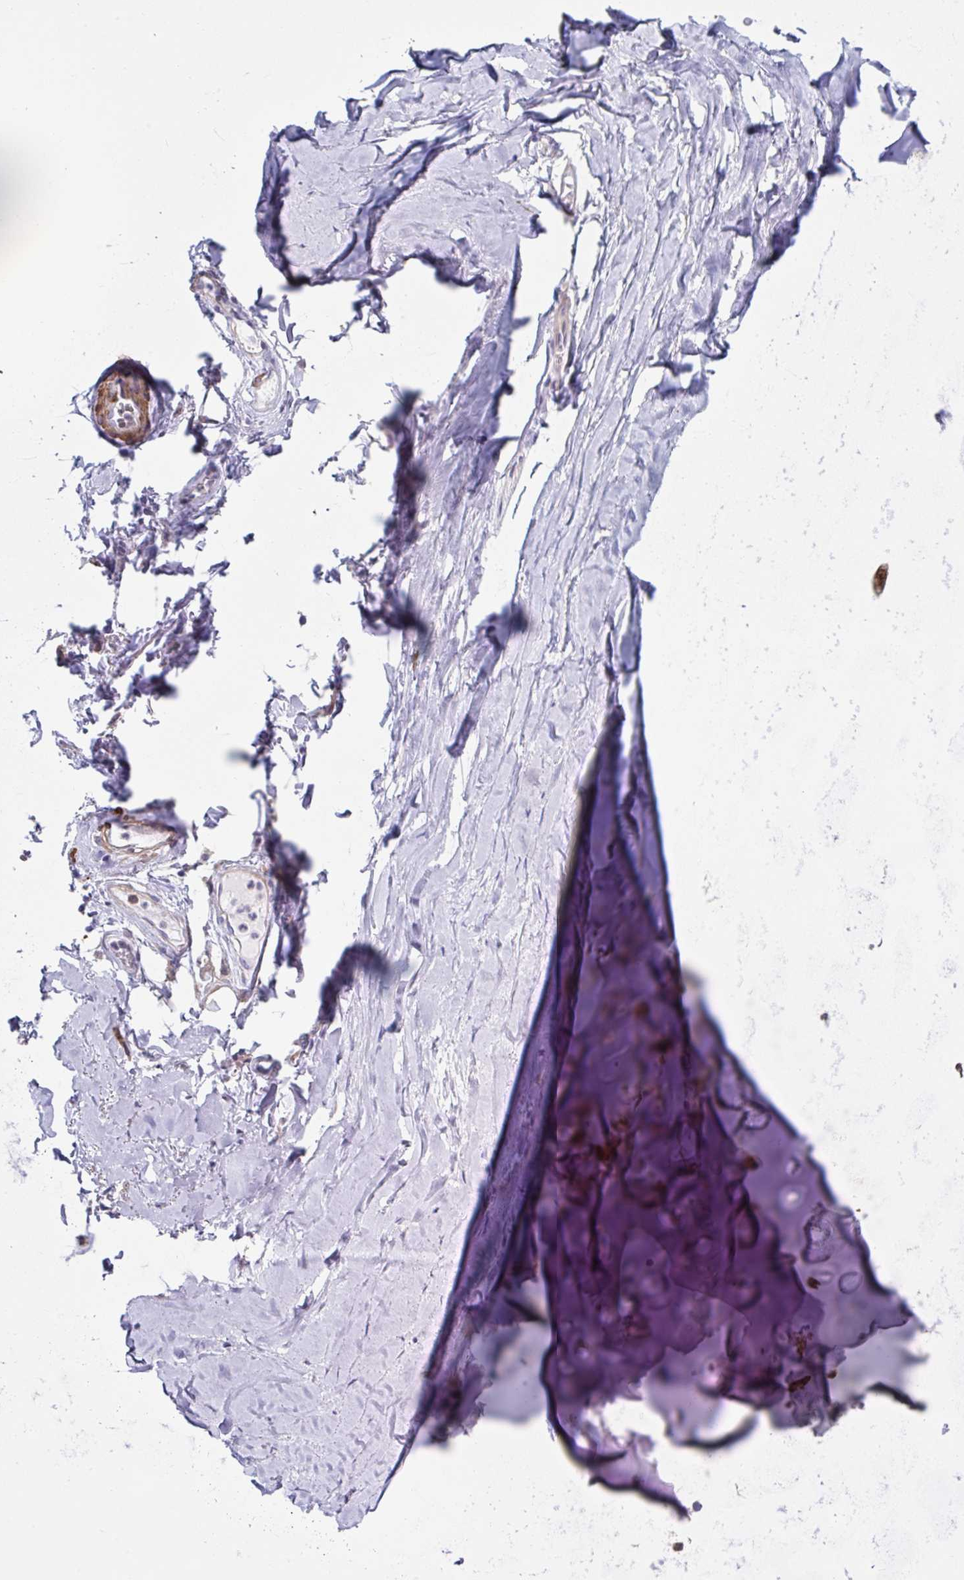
{"staining": {"intensity": "negative", "quantity": "none", "location": "none"}, "tissue": "adipose tissue", "cell_type": "Adipocytes", "image_type": "normal", "snomed": [{"axis": "morphology", "description": "Normal tissue, NOS"}, {"axis": "topography", "description": "Cartilage tissue"}, {"axis": "topography", "description": "Nasopharynx"}, {"axis": "topography", "description": "Thyroid gland"}], "caption": "Immunohistochemistry of benign human adipose tissue reveals no positivity in adipocytes. (Brightfield microscopy of DAB (3,3'-diaminobenzidine) IHC at high magnification).", "gene": "FBXL13", "patient": {"sex": "male", "age": 63}}